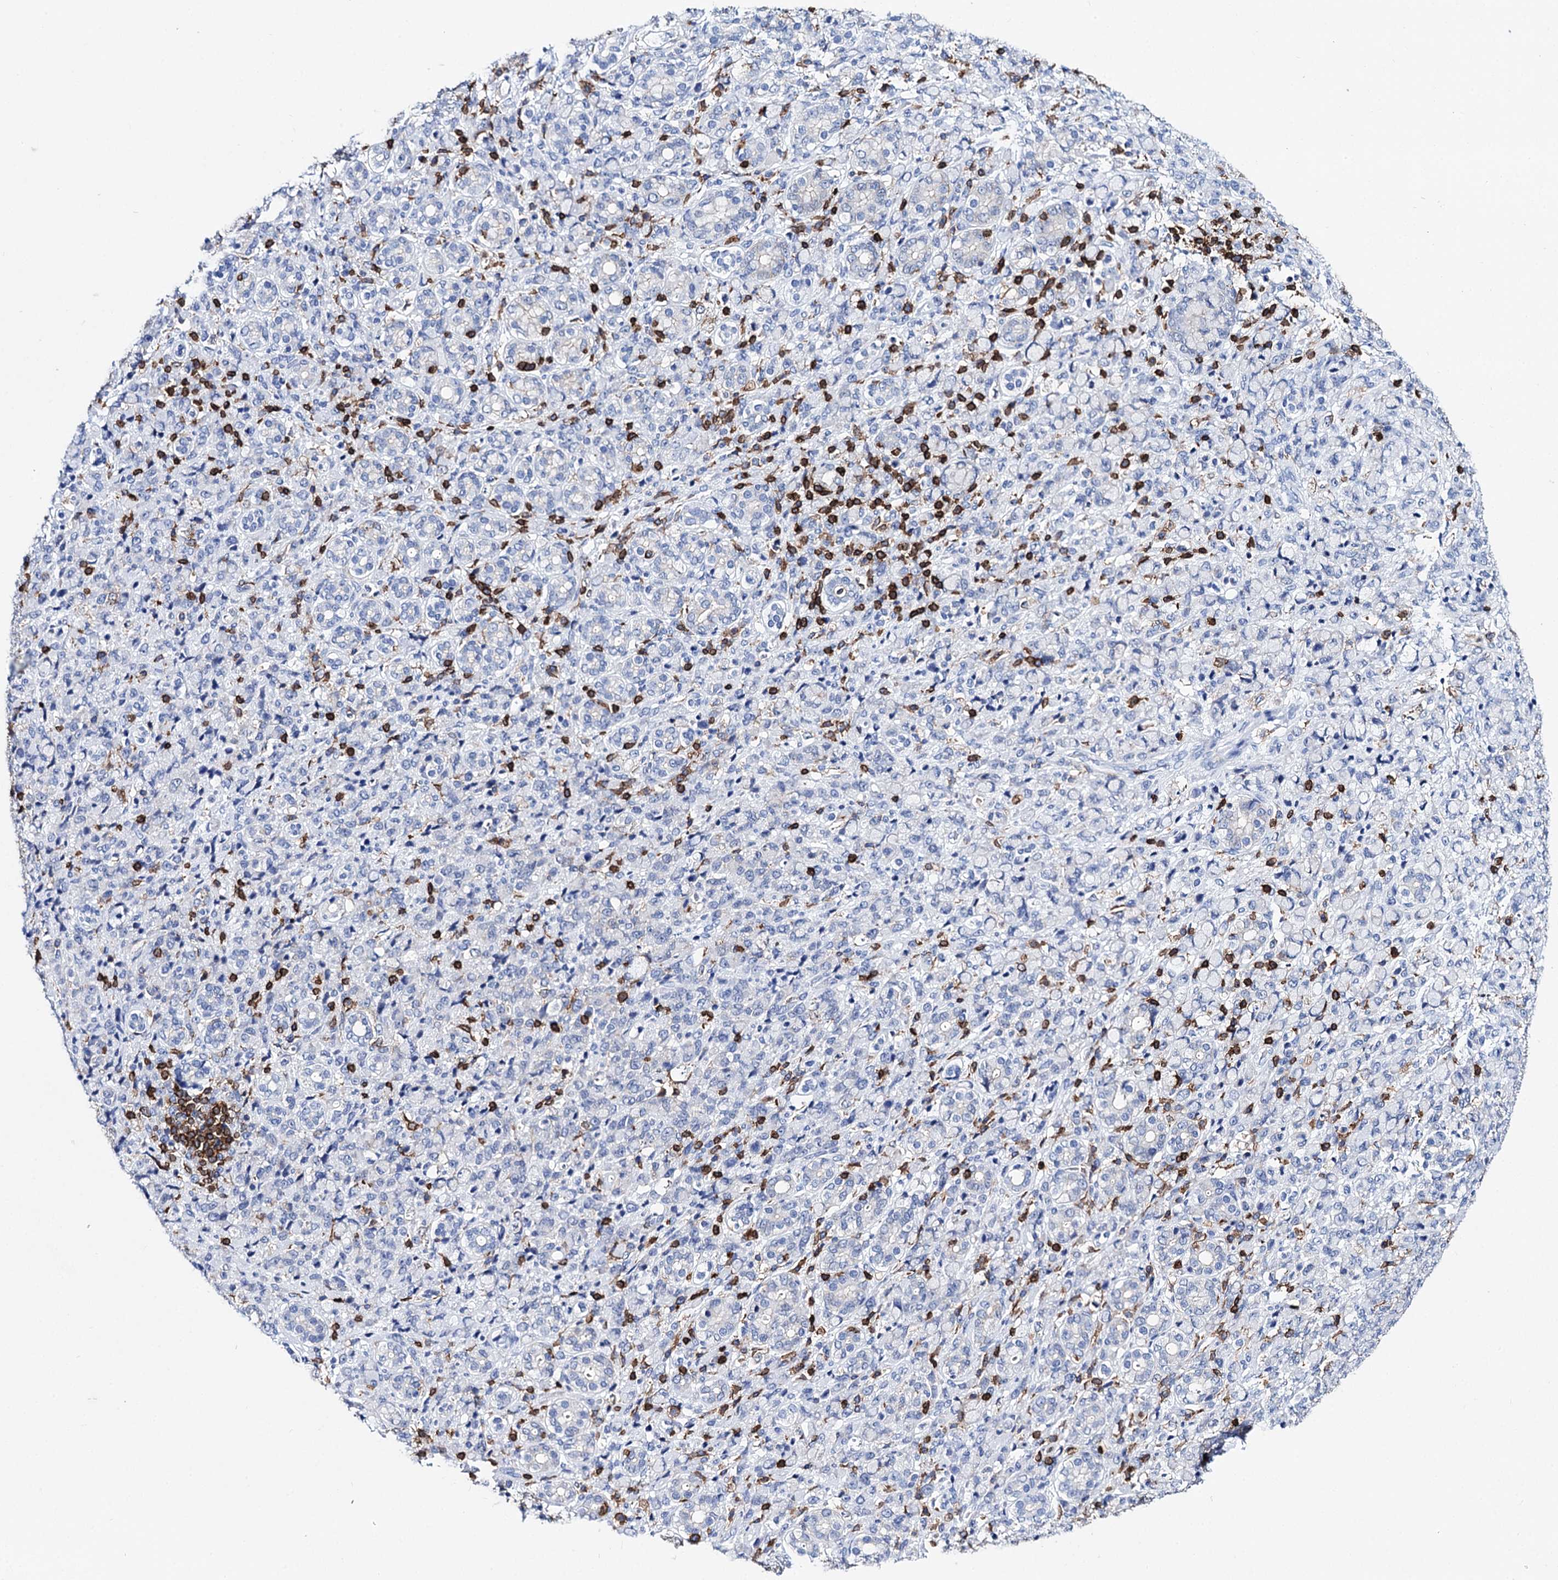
{"staining": {"intensity": "negative", "quantity": "none", "location": "none"}, "tissue": "stomach cancer", "cell_type": "Tumor cells", "image_type": "cancer", "snomed": [{"axis": "morphology", "description": "Adenocarcinoma, NOS"}, {"axis": "topography", "description": "Stomach"}], "caption": "Tumor cells are negative for brown protein staining in stomach cancer. The staining is performed using DAB (3,3'-diaminobenzidine) brown chromogen with nuclei counter-stained in using hematoxylin.", "gene": "DEF6", "patient": {"sex": "female", "age": 79}}